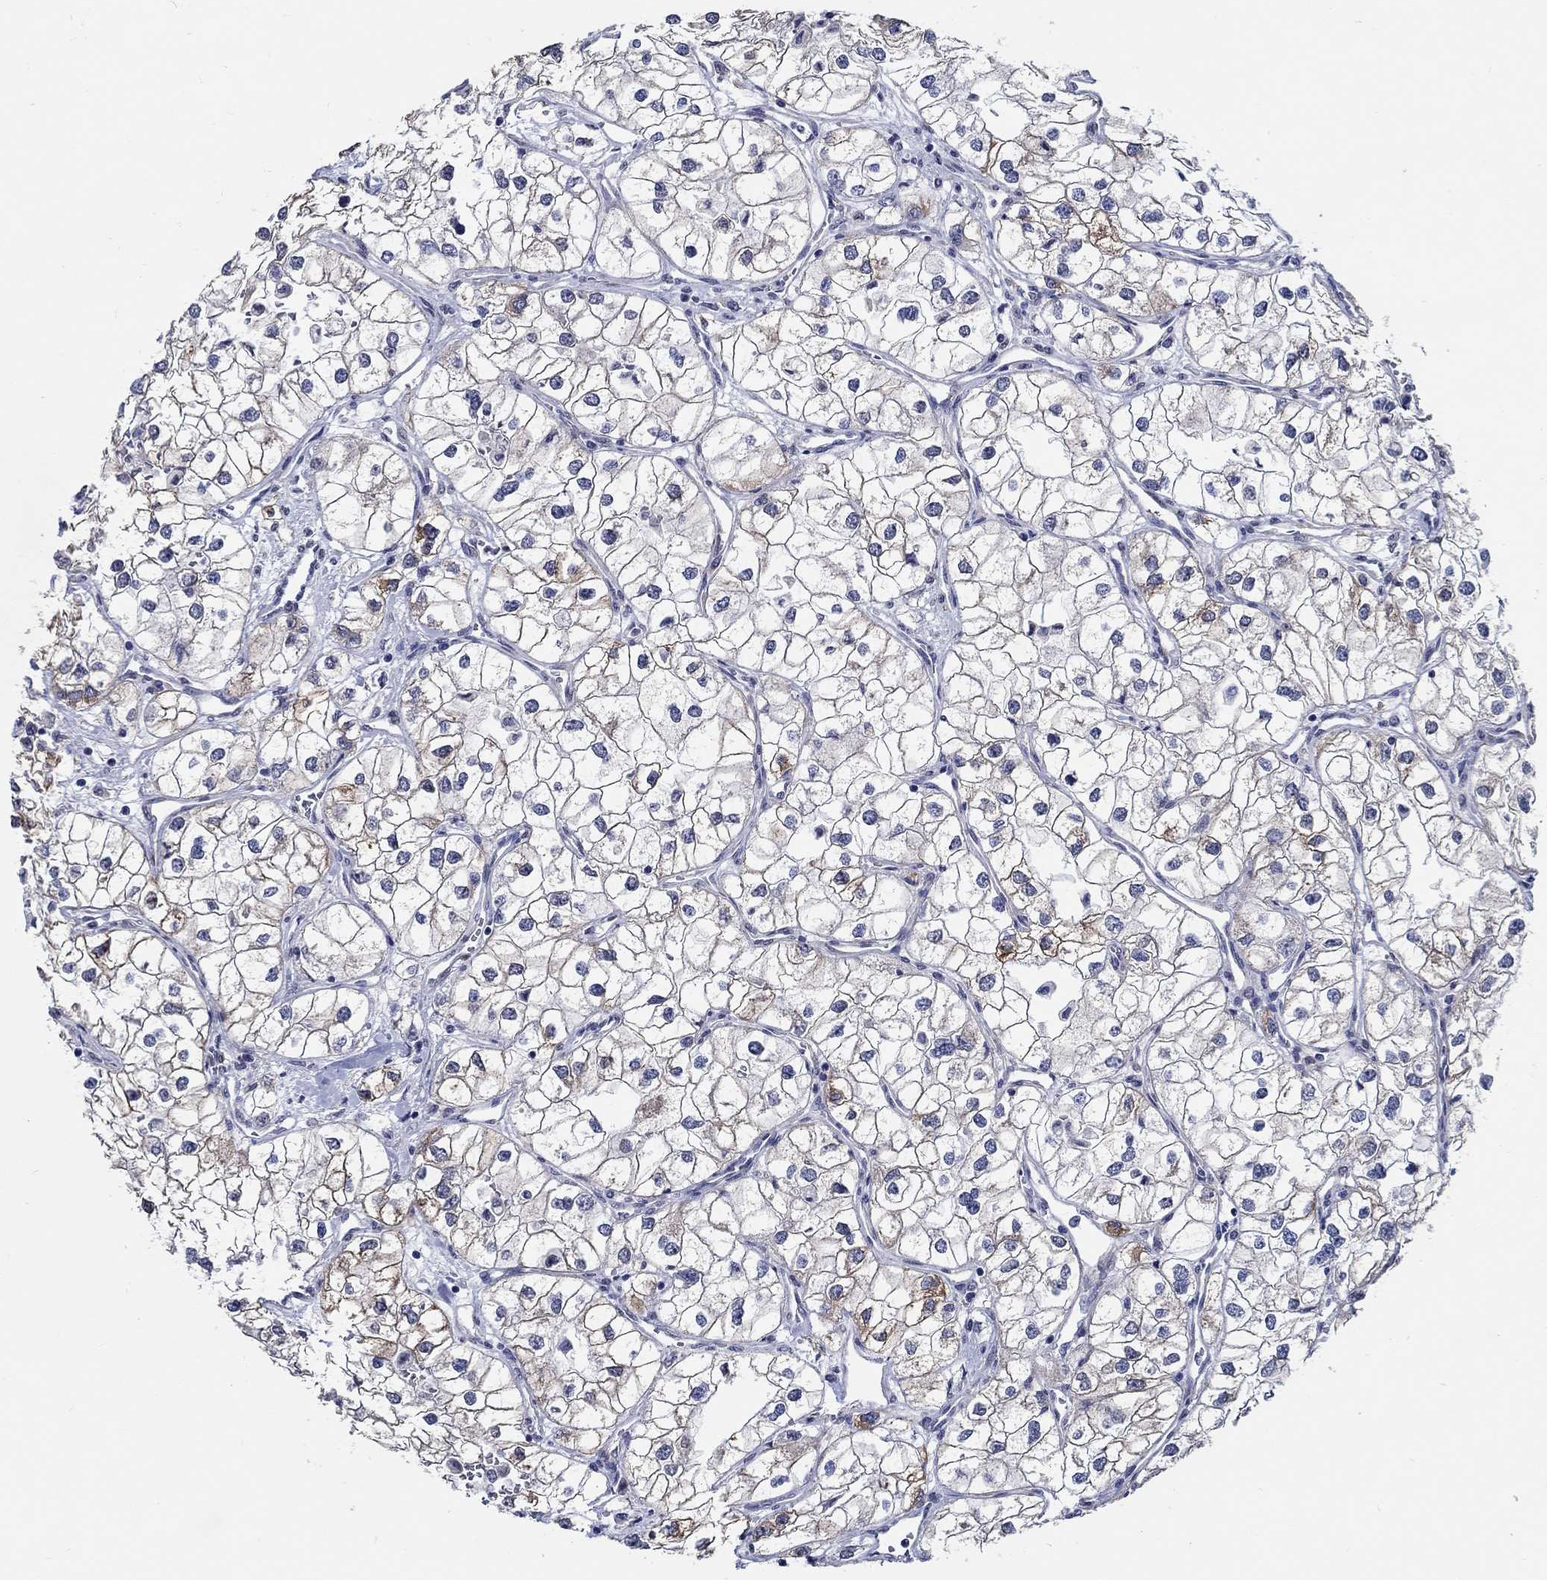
{"staining": {"intensity": "moderate", "quantity": "25%-75%", "location": "cytoplasmic/membranous"}, "tissue": "renal cancer", "cell_type": "Tumor cells", "image_type": "cancer", "snomed": [{"axis": "morphology", "description": "Adenocarcinoma, NOS"}, {"axis": "topography", "description": "Kidney"}], "caption": "Renal adenocarcinoma stained with a brown dye demonstrates moderate cytoplasmic/membranous positive positivity in approximately 25%-75% of tumor cells.", "gene": "PDE1B", "patient": {"sex": "male", "age": 59}}